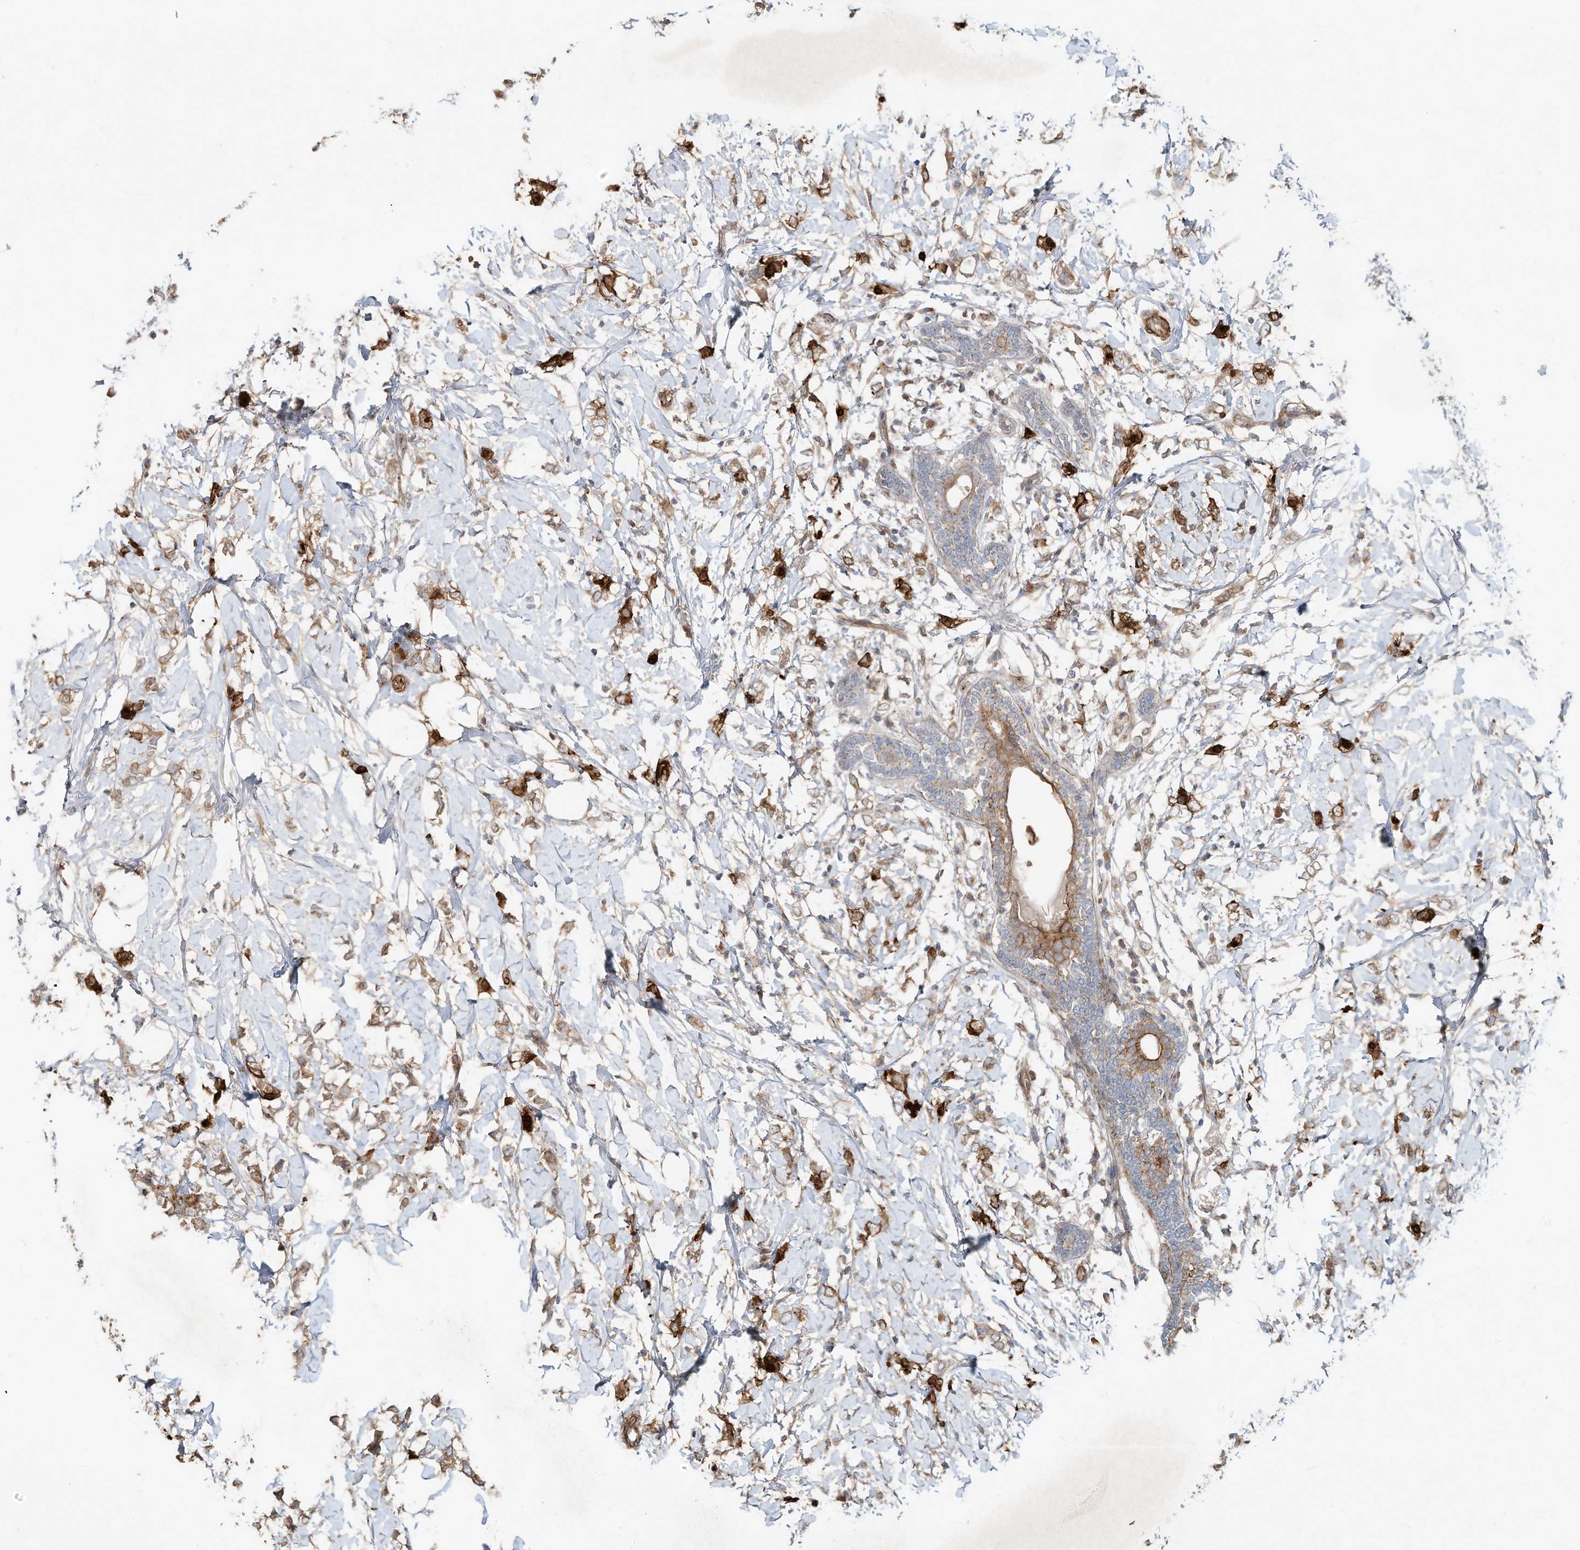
{"staining": {"intensity": "strong", "quantity": "25%-75%", "location": "cytoplasmic/membranous"}, "tissue": "breast cancer", "cell_type": "Tumor cells", "image_type": "cancer", "snomed": [{"axis": "morphology", "description": "Normal tissue, NOS"}, {"axis": "morphology", "description": "Lobular carcinoma"}, {"axis": "topography", "description": "Breast"}], "caption": "DAB immunohistochemical staining of breast lobular carcinoma demonstrates strong cytoplasmic/membranous protein positivity in approximately 25%-75% of tumor cells. Using DAB (3,3'-diaminobenzidine) (brown) and hematoxylin (blue) stains, captured at high magnification using brightfield microscopy.", "gene": "HTR5A", "patient": {"sex": "female", "age": 47}}